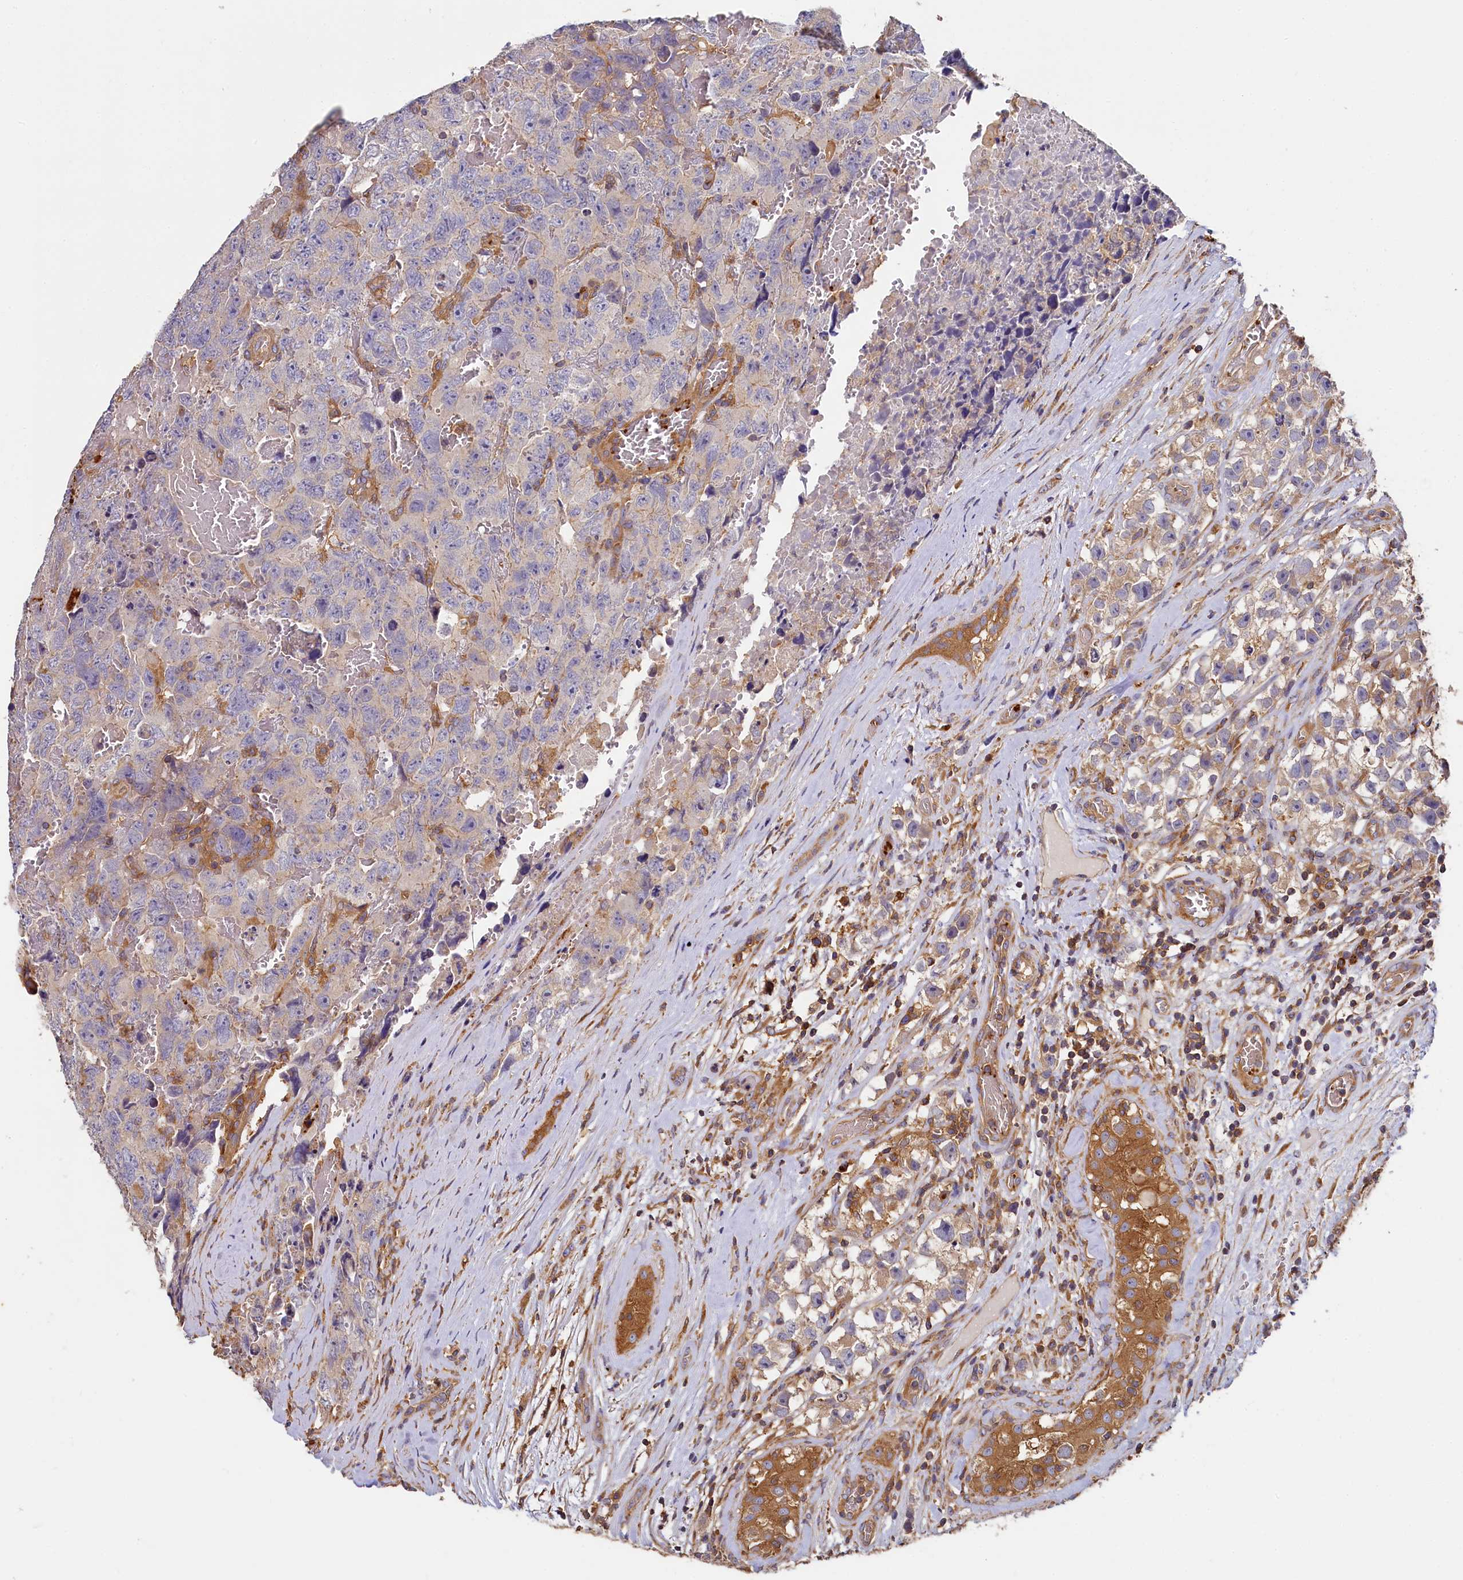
{"staining": {"intensity": "negative", "quantity": "none", "location": "none"}, "tissue": "testis cancer", "cell_type": "Tumor cells", "image_type": "cancer", "snomed": [{"axis": "morphology", "description": "Carcinoma, Embryonal, NOS"}, {"axis": "topography", "description": "Testis"}], "caption": "Immunohistochemical staining of testis embryonal carcinoma shows no significant staining in tumor cells. (DAB immunohistochemistry visualized using brightfield microscopy, high magnification).", "gene": "PPIP5K1", "patient": {"sex": "male", "age": 45}}